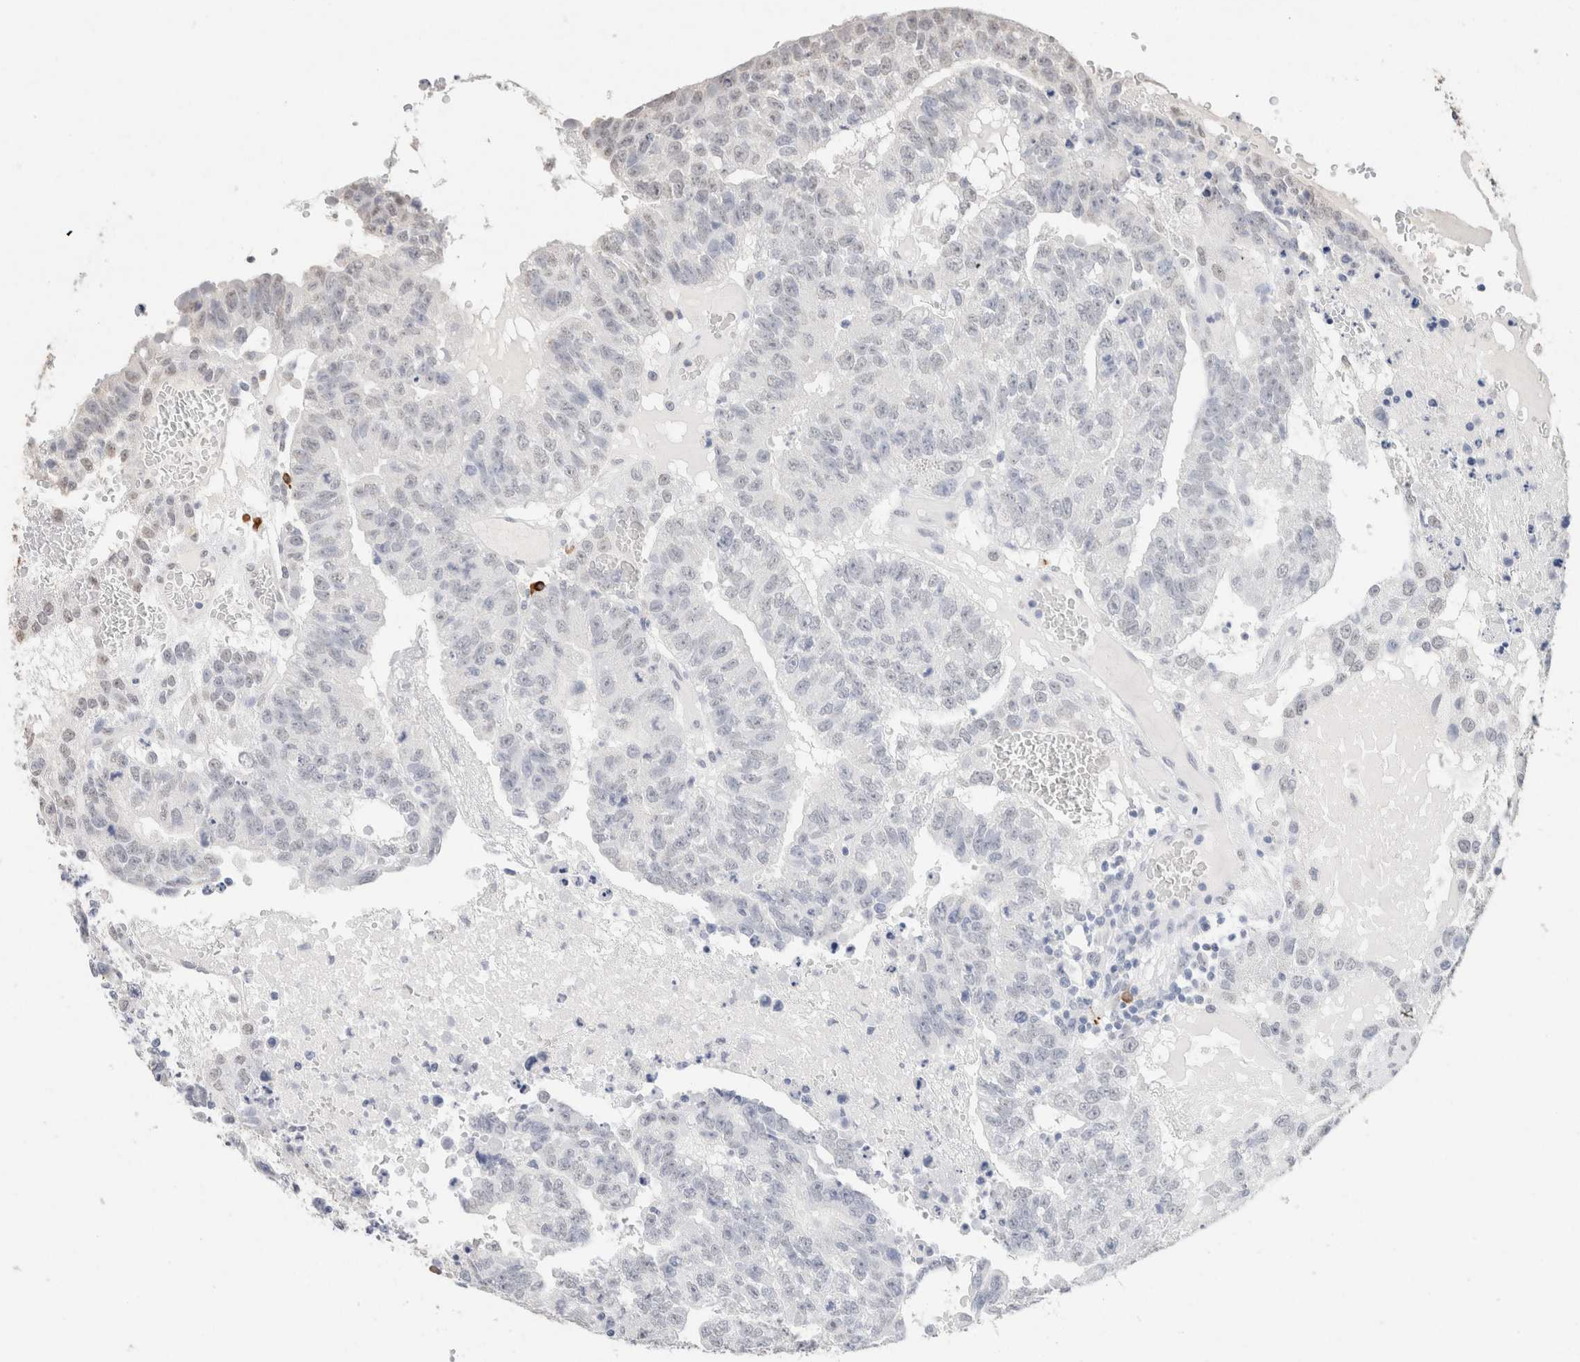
{"staining": {"intensity": "negative", "quantity": "none", "location": "none"}, "tissue": "testis cancer", "cell_type": "Tumor cells", "image_type": "cancer", "snomed": [{"axis": "morphology", "description": "Seminoma, NOS"}, {"axis": "morphology", "description": "Carcinoma, Embryonal, NOS"}, {"axis": "topography", "description": "Testis"}], "caption": "Embryonal carcinoma (testis) stained for a protein using immunohistochemistry reveals no staining tumor cells.", "gene": "CD80", "patient": {"sex": "male", "age": 52}}